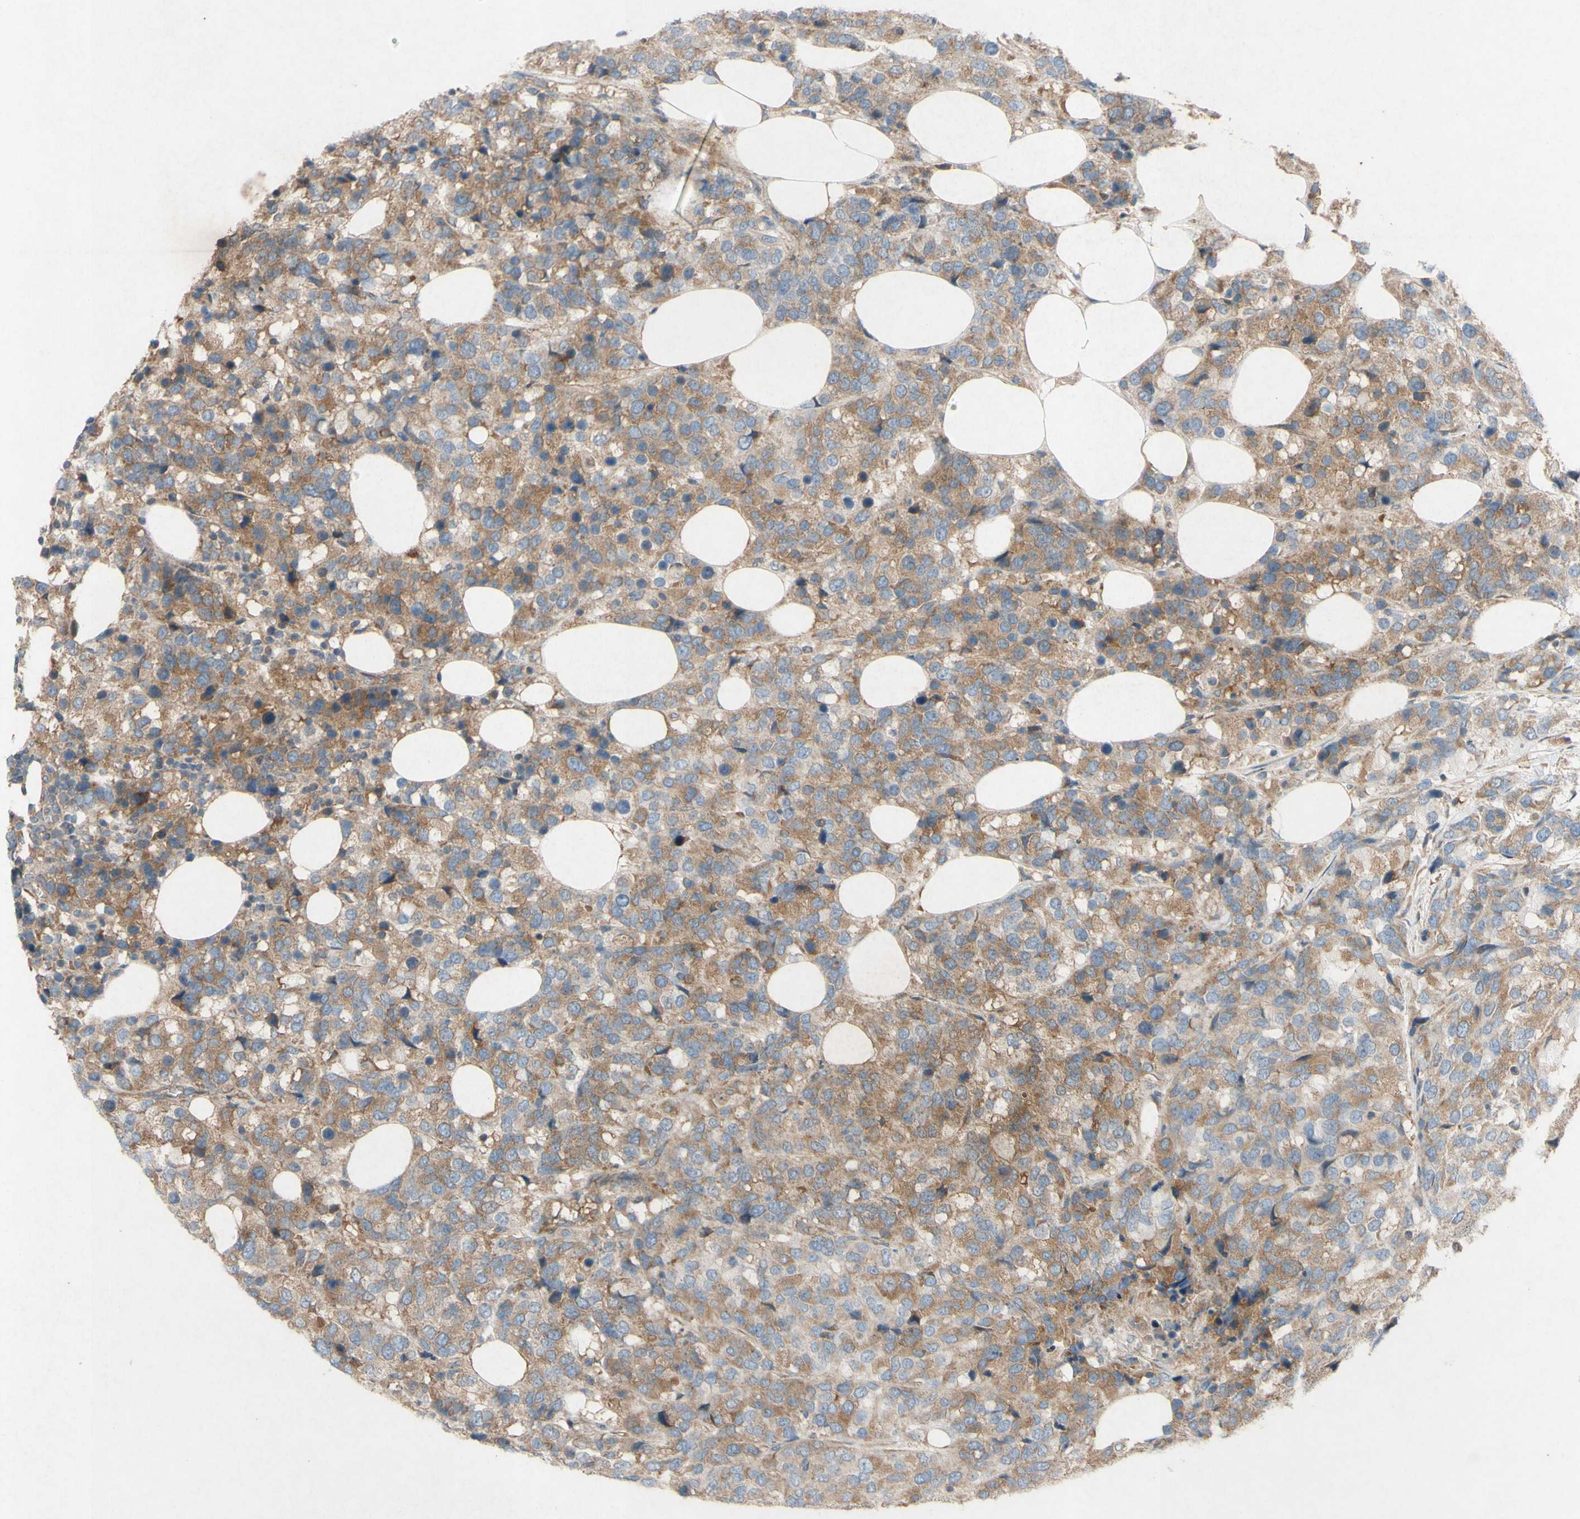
{"staining": {"intensity": "moderate", "quantity": ">75%", "location": "cytoplasmic/membranous"}, "tissue": "breast cancer", "cell_type": "Tumor cells", "image_type": "cancer", "snomed": [{"axis": "morphology", "description": "Lobular carcinoma"}, {"axis": "topography", "description": "Breast"}], "caption": "Breast cancer stained for a protein exhibits moderate cytoplasmic/membranous positivity in tumor cells. The protein is shown in brown color, while the nuclei are stained blue.", "gene": "TST", "patient": {"sex": "female", "age": 59}}